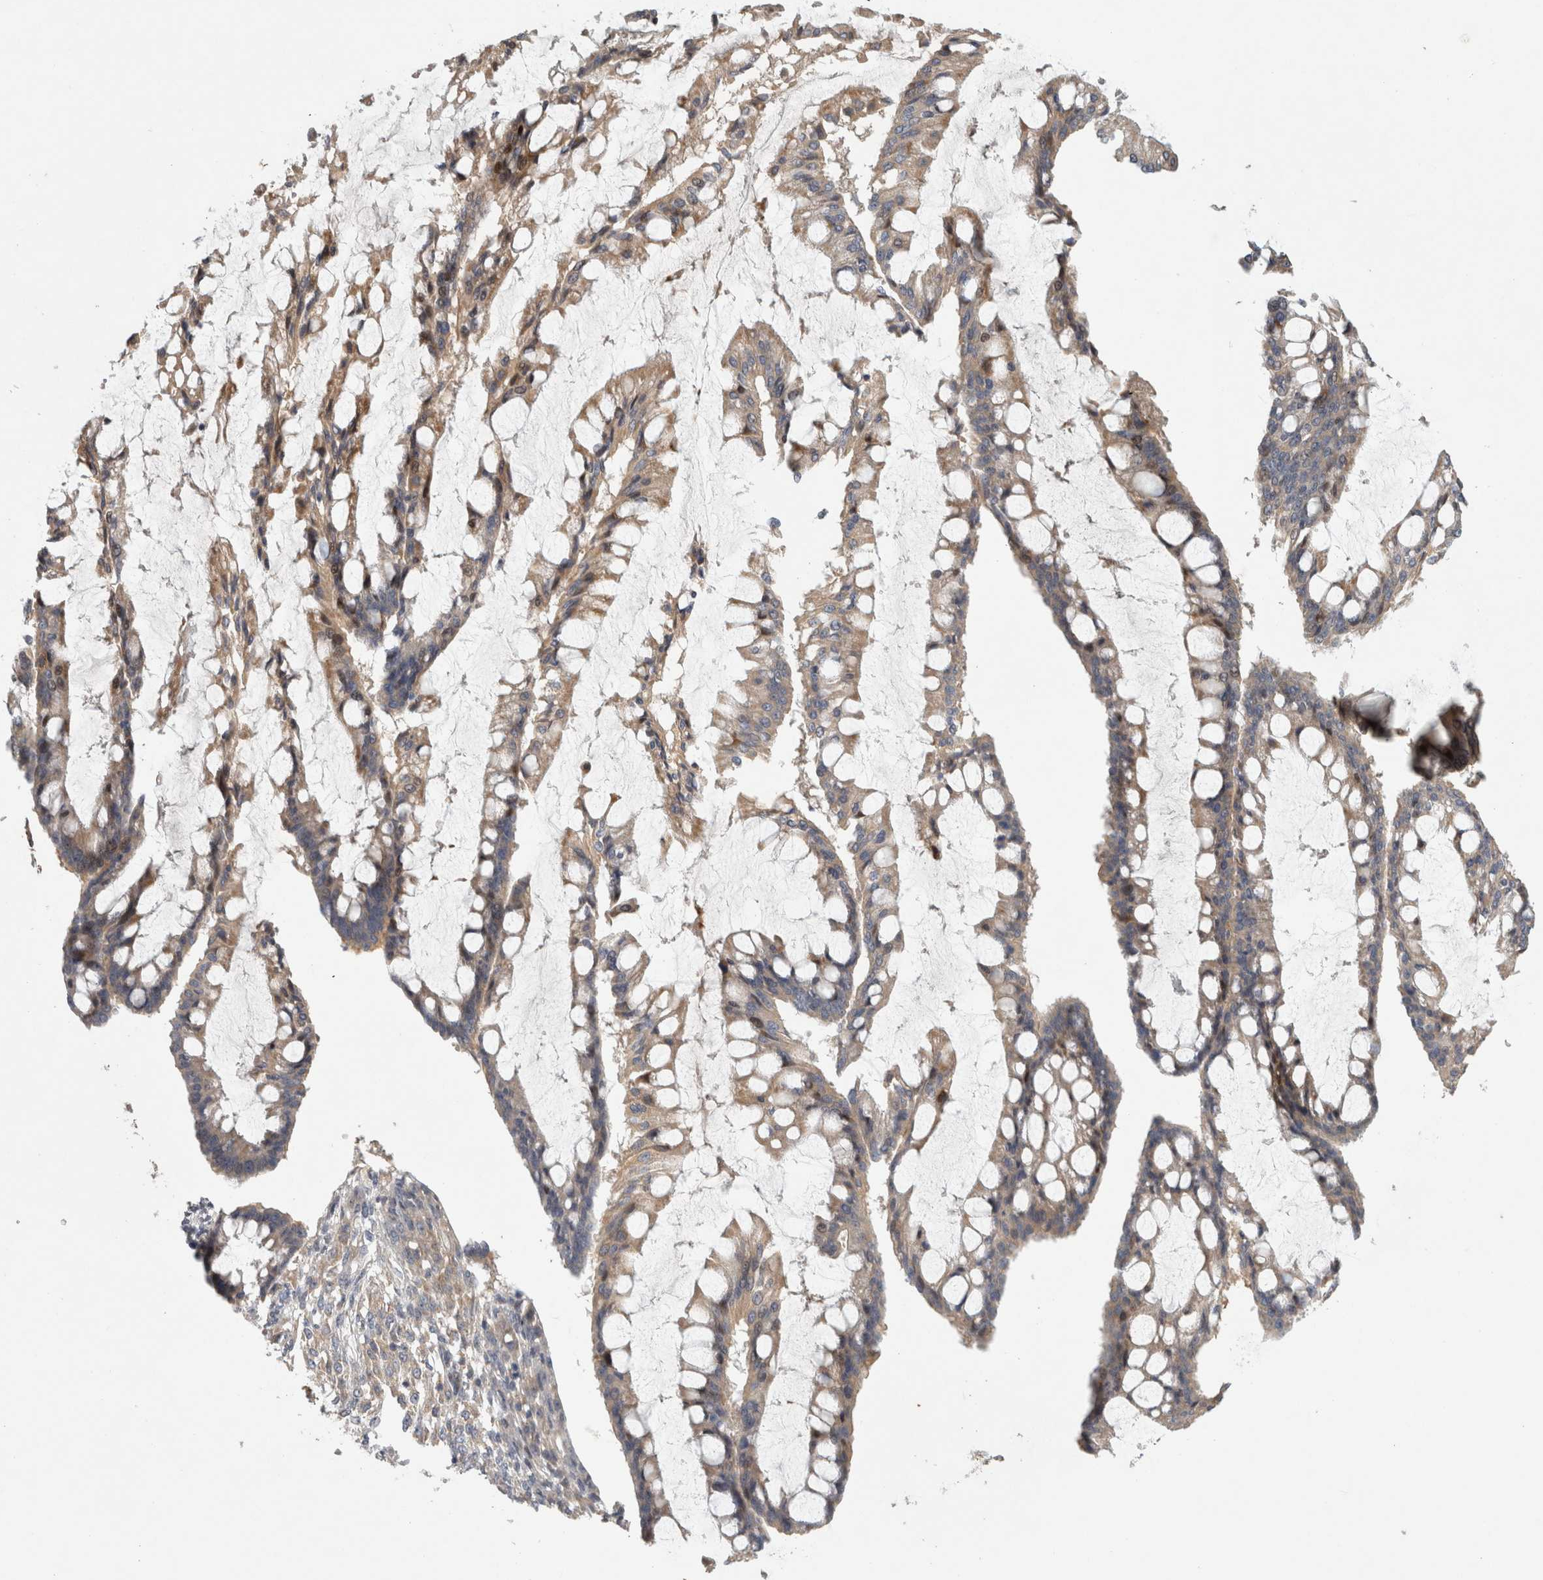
{"staining": {"intensity": "weak", "quantity": ">75%", "location": "cytoplasmic/membranous"}, "tissue": "ovarian cancer", "cell_type": "Tumor cells", "image_type": "cancer", "snomed": [{"axis": "morphology", "description": "Cystadenocarcinoma, mucinous, NOS"}, {"axis": "topography", "description": "Ovary"}], "caption": "Ovarian cancer (mucinous cystadenocarcinoma) stained with DAB immunohistochemistry exhibits low levels of weak cytoplasmic/membranous staining in about >75% of tumor cells. (IHC, brightfield microscopy, high magnification).", "gene": "RBM48", "patient": {"sex": "female", "age": 73}}